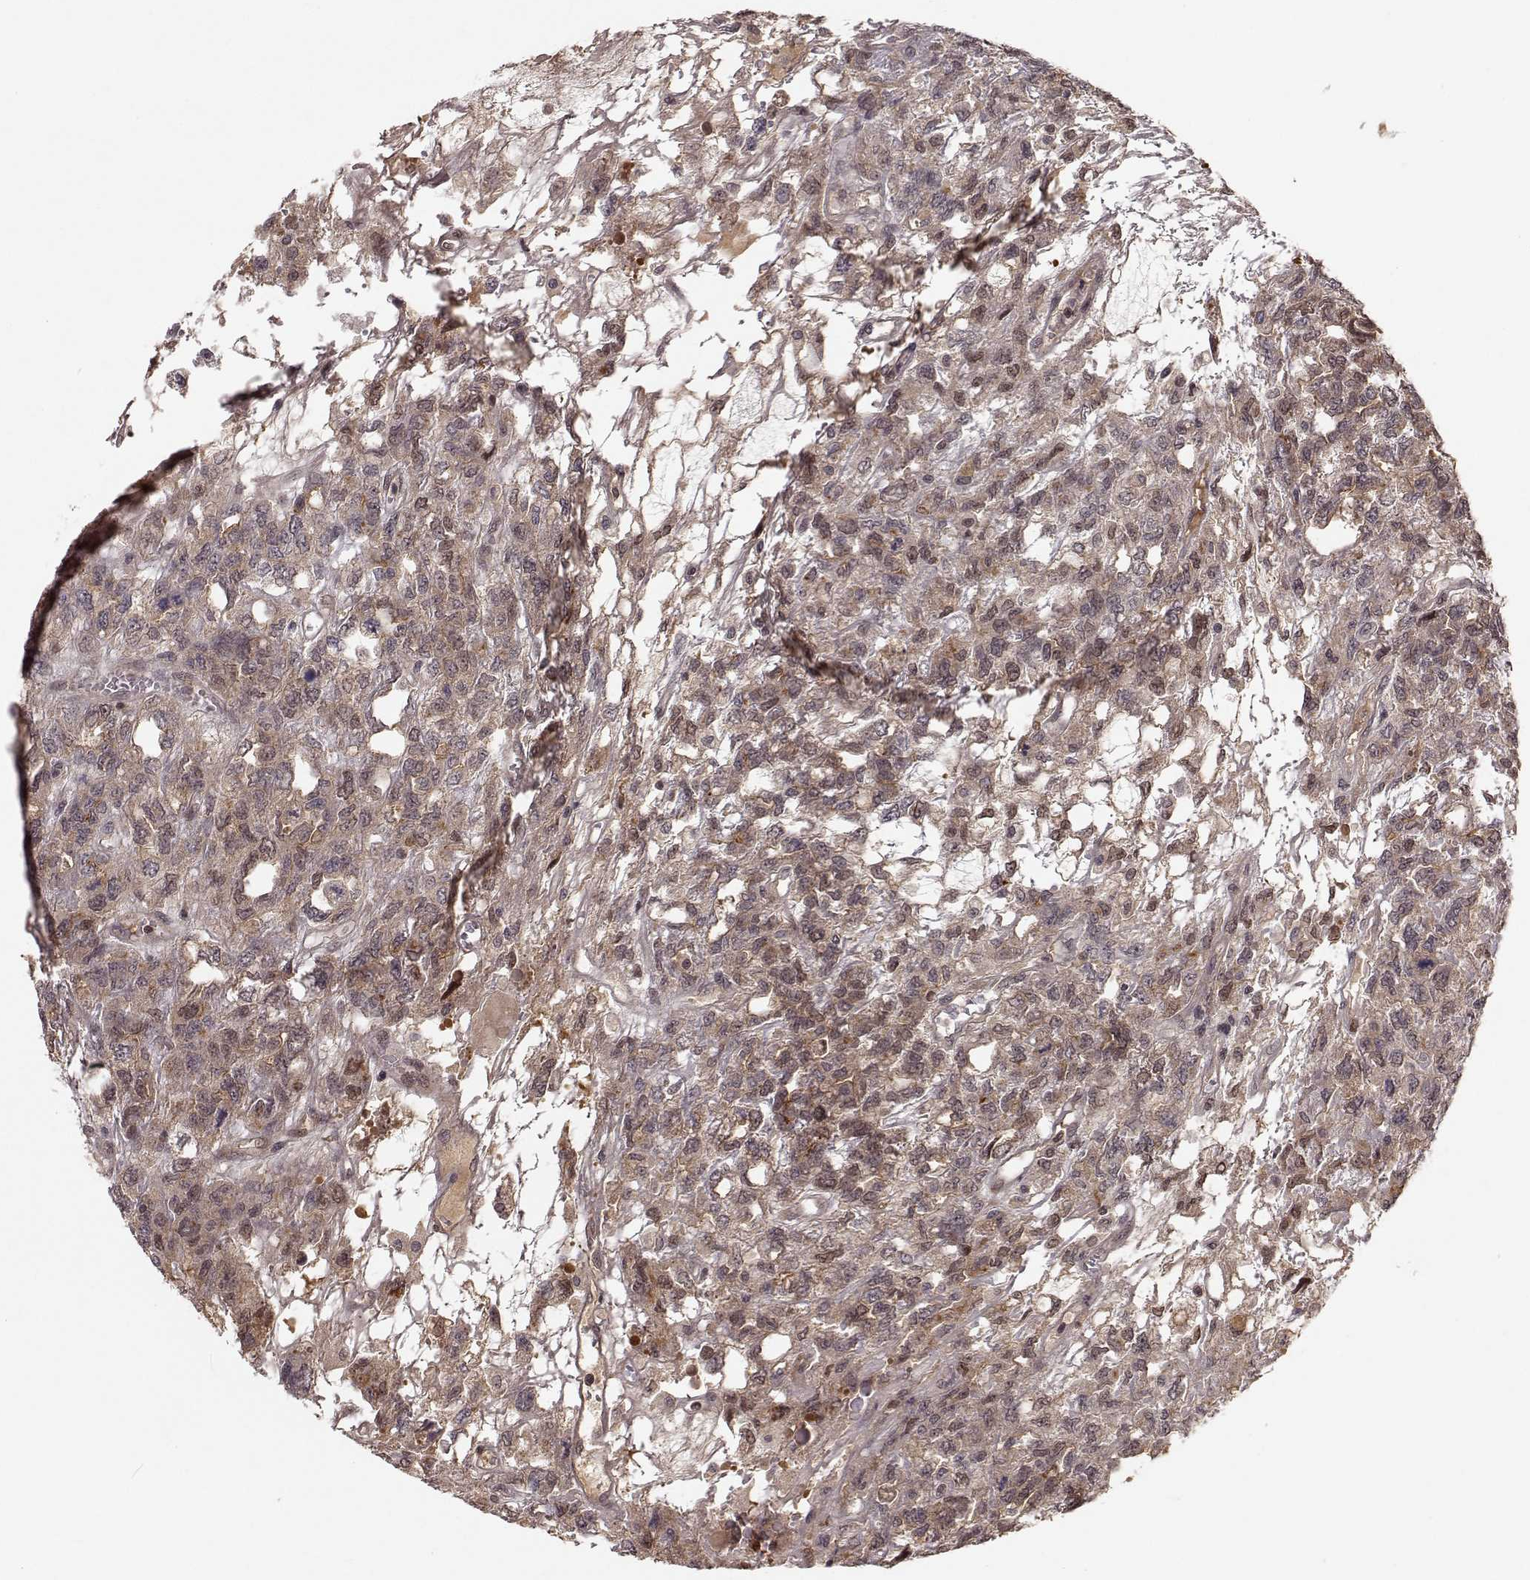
{"staining": {"intensity": "moderate", "quantity": "25%-75%", "location": "cytoplasmic/membranous"}, "tissue": "testis cancer", "cell_type": "Tumor cells", "image_type": "cancer", "snomed": [{"axis": "morphology", "description": "Seminoma, NOS"}, {"axis": "topography", "description": "Testis"}], "caption": "Immunohistochemistry (IHC) image of neoplastic tissue: testis cancer stained using immunohistochemistry (IHC) displays medium levels of moderate protein expression localized specifically in the cytoplasmic/membranous of tumor cells, appearing as a cytoplasmic/membranous brown color.", "gene": "PLEKHG3", "patient": {"sex": "male", "age": 52}}